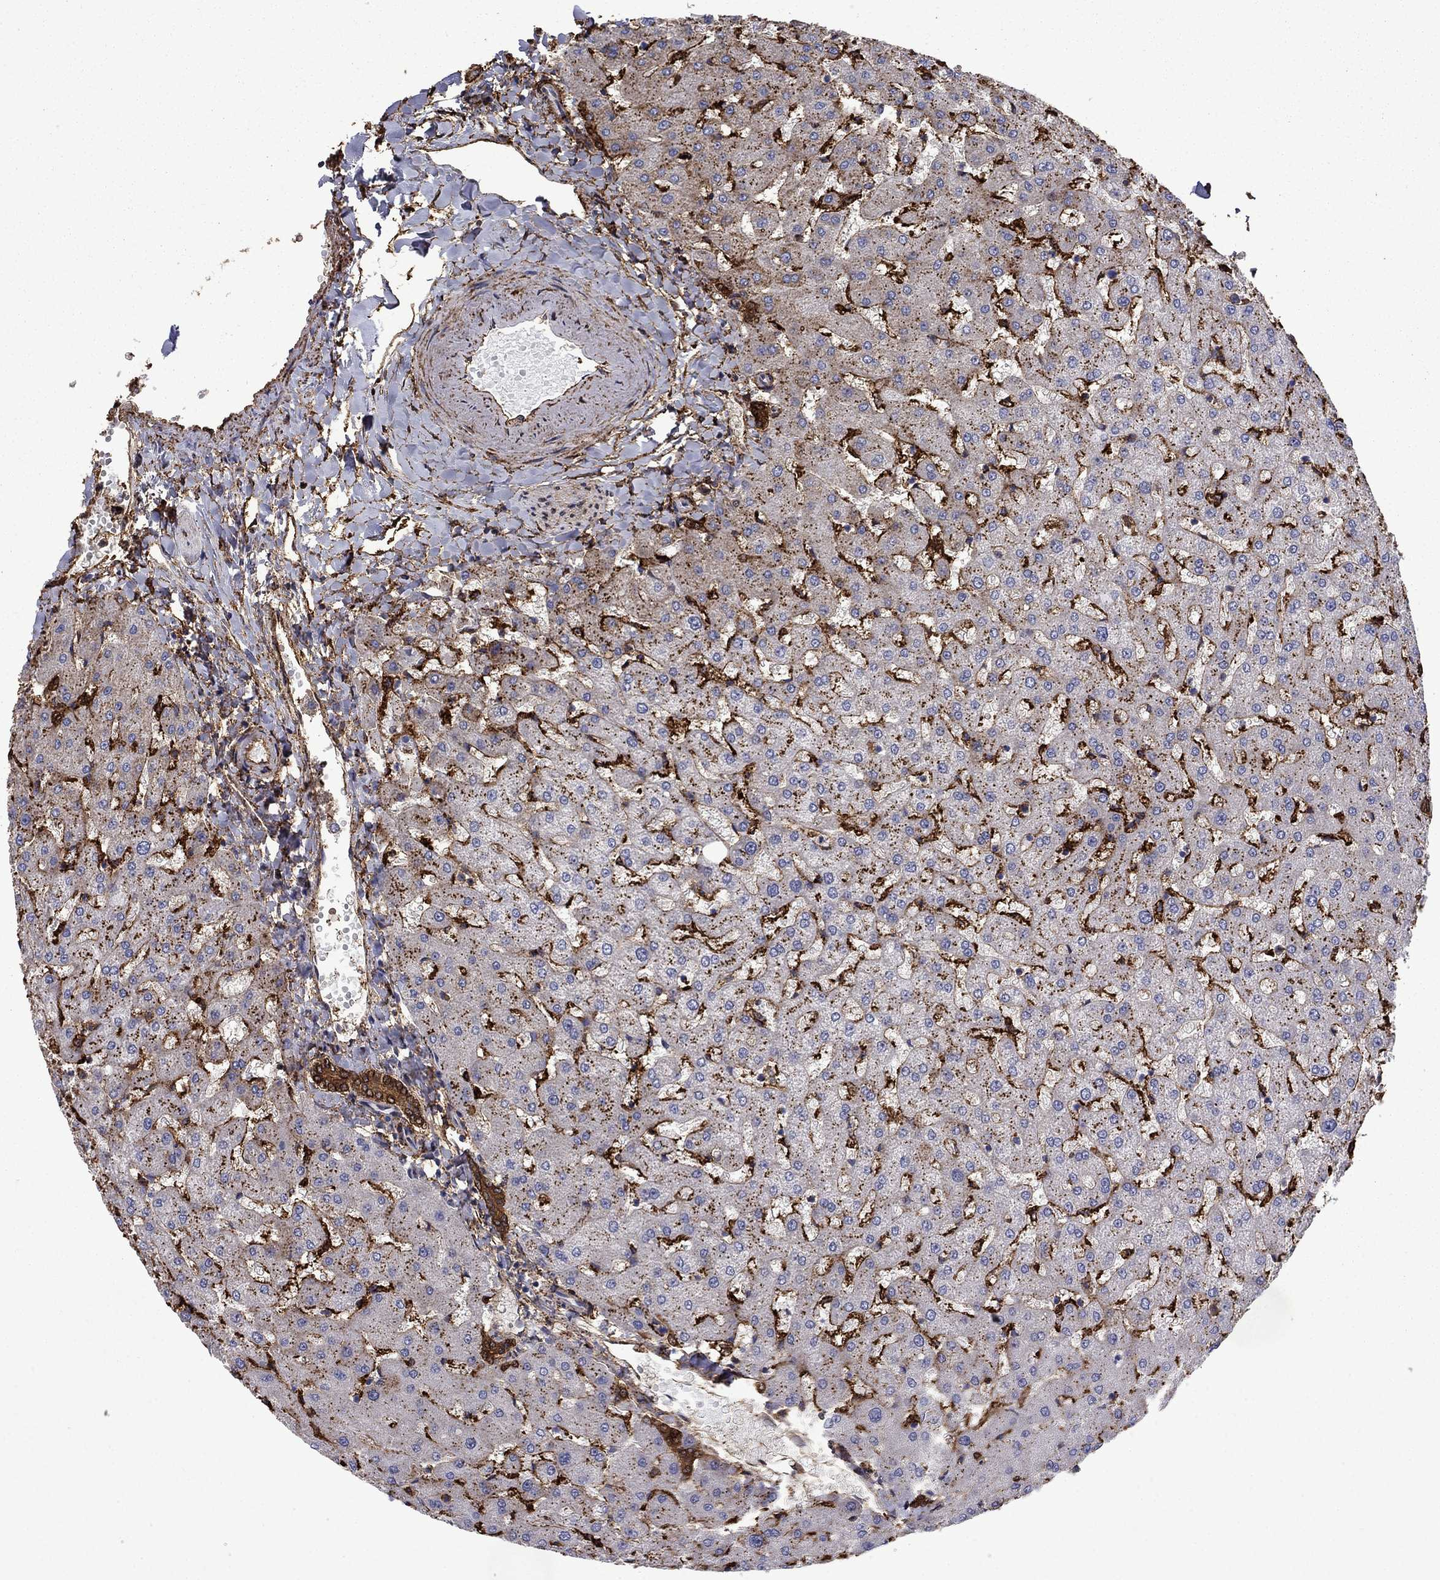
{"staining": {"intensity": "negative", "quantity": "none", "location": "none"}, "tissue": "liver", "cell_type": "Cholangiocytes", "image_type": "normal", "snomed": [{"axis": "morphology", "description": "Normal tissue, NOS"}, {"axis": "topography", "description": "Liver"}], "caption": "Immunohistochemical staining of benign human liver exhibits no significant staining in cholangiocytes.", "gene": "PLAU", "patient": {"sex": "female", "age": 50}}